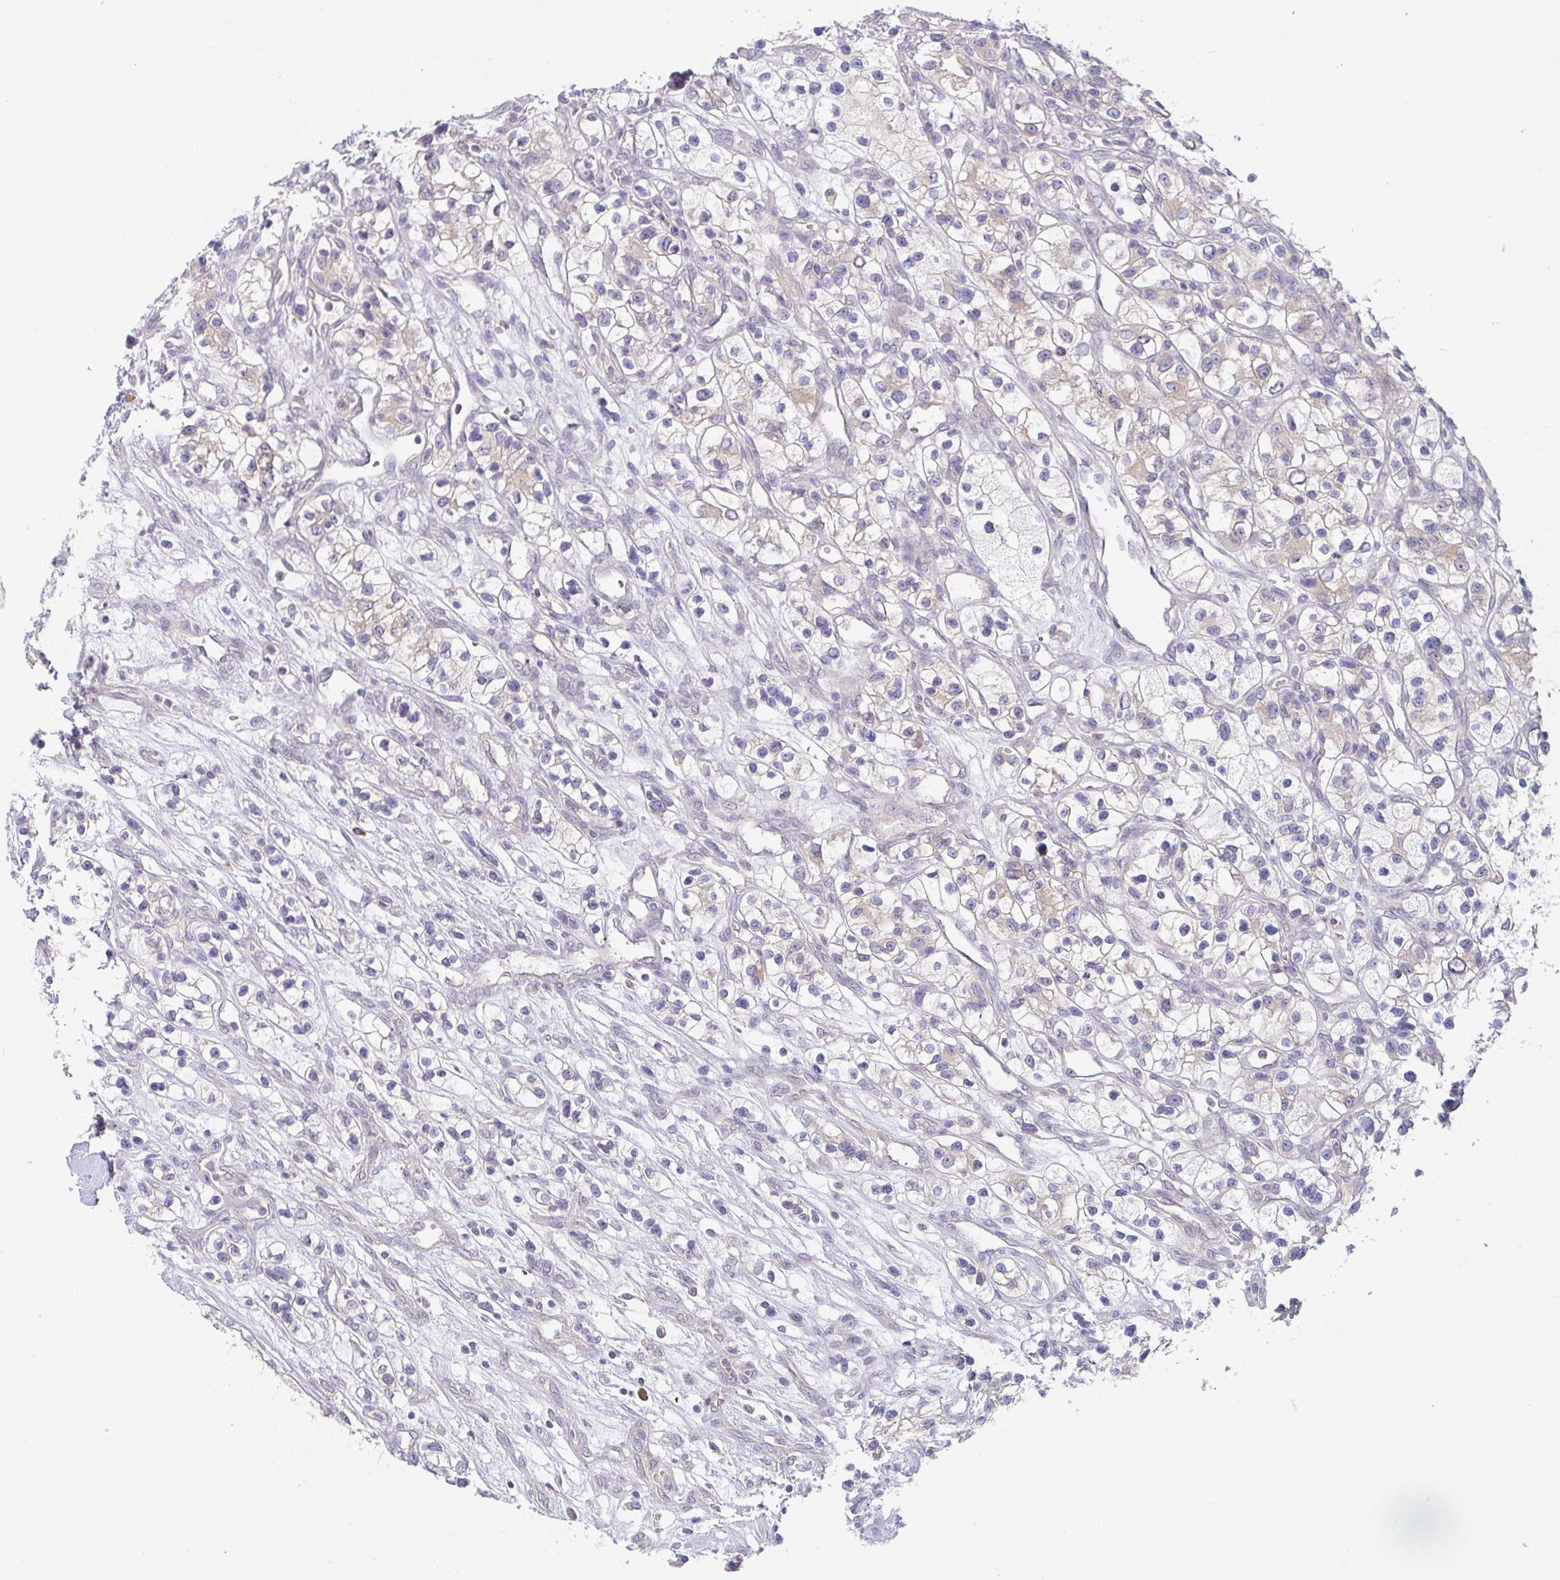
{"staining": {"intensity": "weak", "quantity": "<25%", "location": "cytoplasmic/membranous"}, "tissue": "renal cancer", "cell_type": "Tumor cells", "image_type": "cancer", "snomed": [{"axis": "morphology", "description": "Adenocarcinoma, NOS"}, {"axis": "topography", "description": "Kidney"}], "caption": "IHC image of neoplastic tissue: renal adenocarcinoma stained with DAB (3,3'-diaminobenzidine) exhibits no significant protein staining in tumor cells. (Brightfield microscopy of DAB (3,3'-diaminobenzidine) IHC at high magnification).", "gene": "DERL2", "patient": {"sex": "female", "age": 57}}